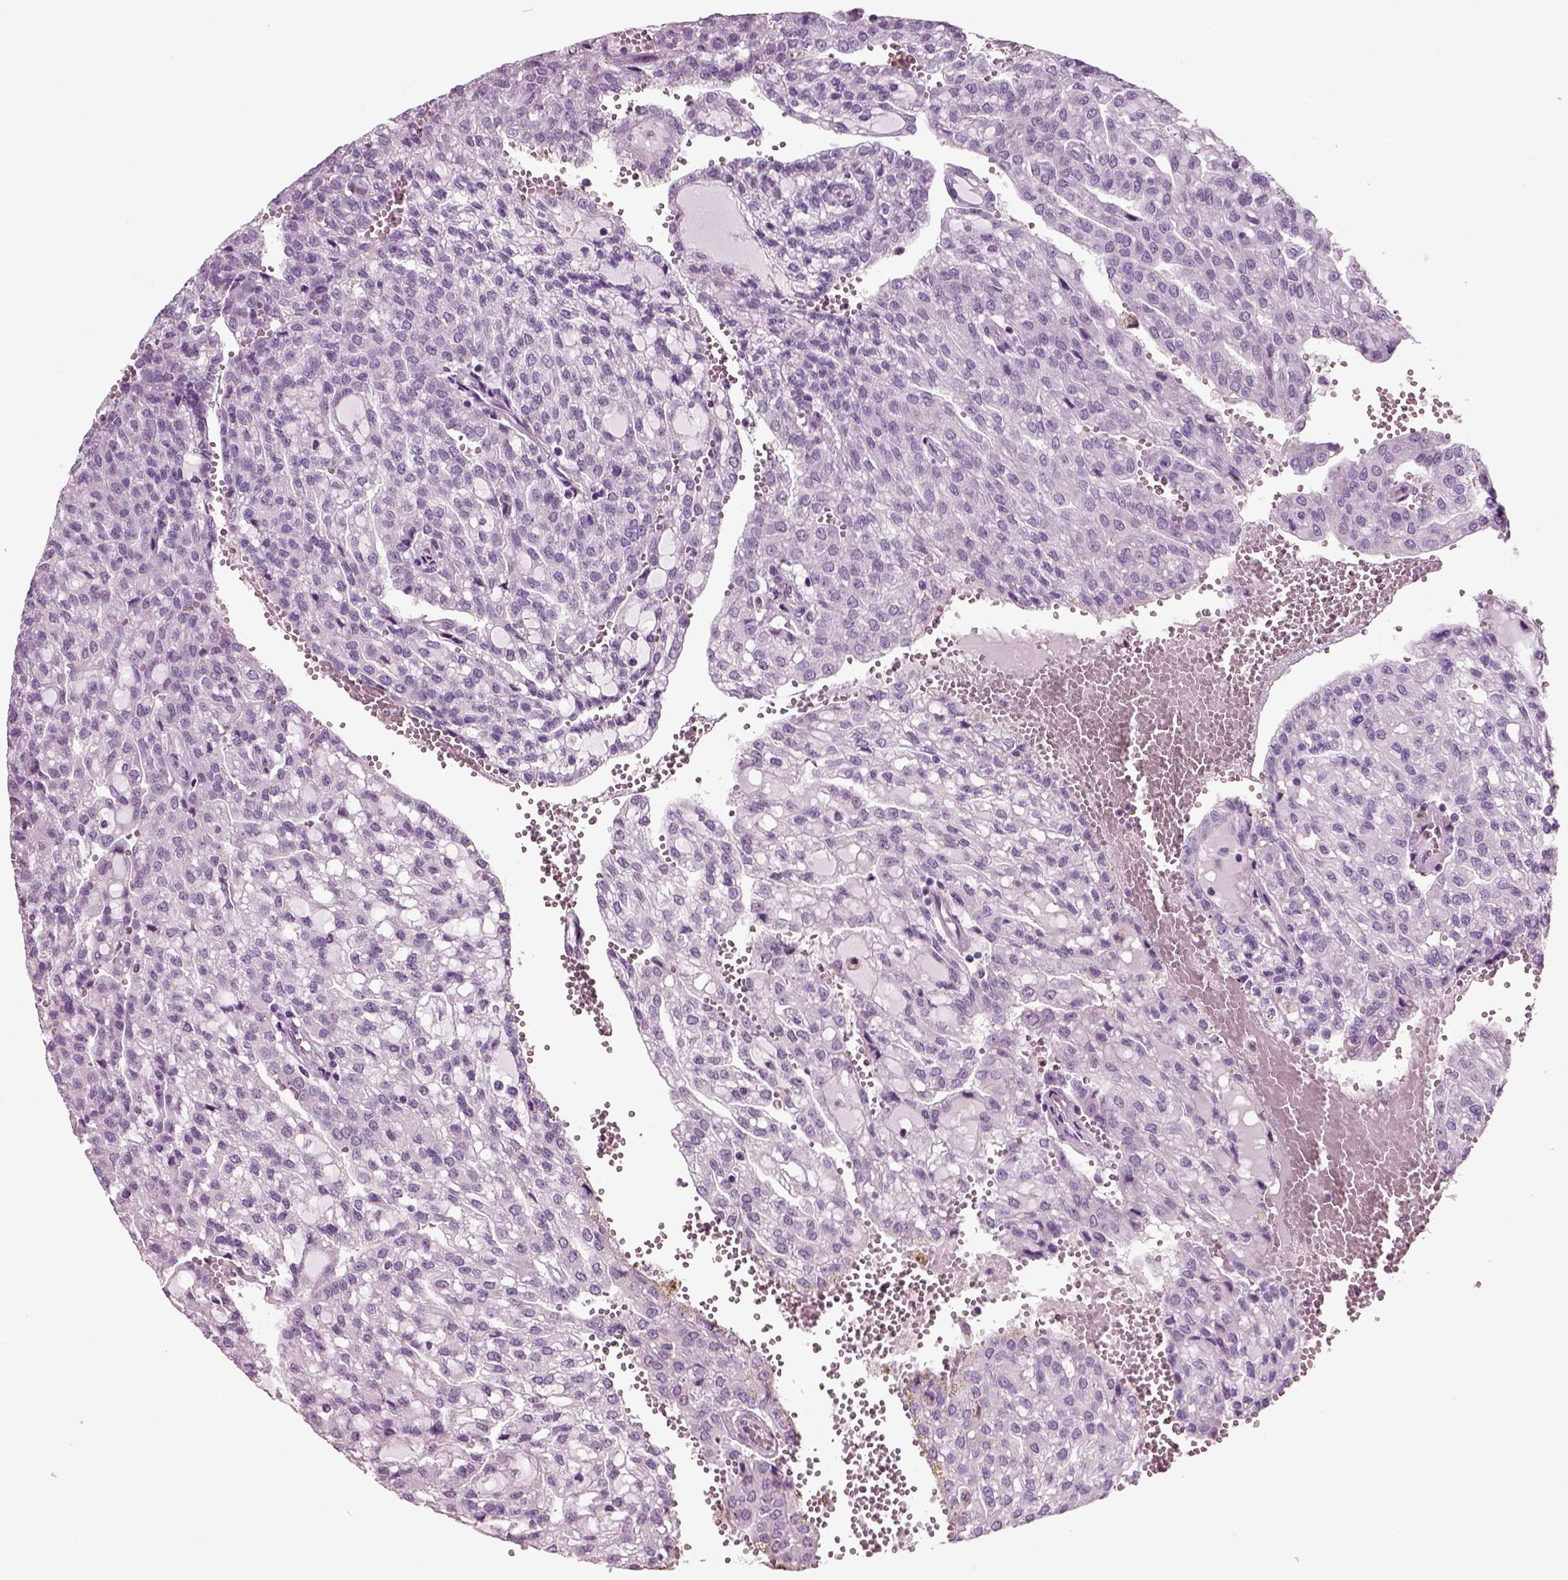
{"staining": {"intensity": "negative", "quantity": "none", "location": "none"}, "tissue": "renal cancer", "cell_type": "Tumor cells", "image_type": "cancer", "snomed": [{"axis": "morphology", "description": "Adenocarcinoma, NOS"}, {"axis": "topography", "description": "Kidney"}], "caption": "Micrograph shows no significant protein expression in tumor cells of renal cancer.", "gene": "CRABP1", "patient": {"sex": "male", "age": 63}}